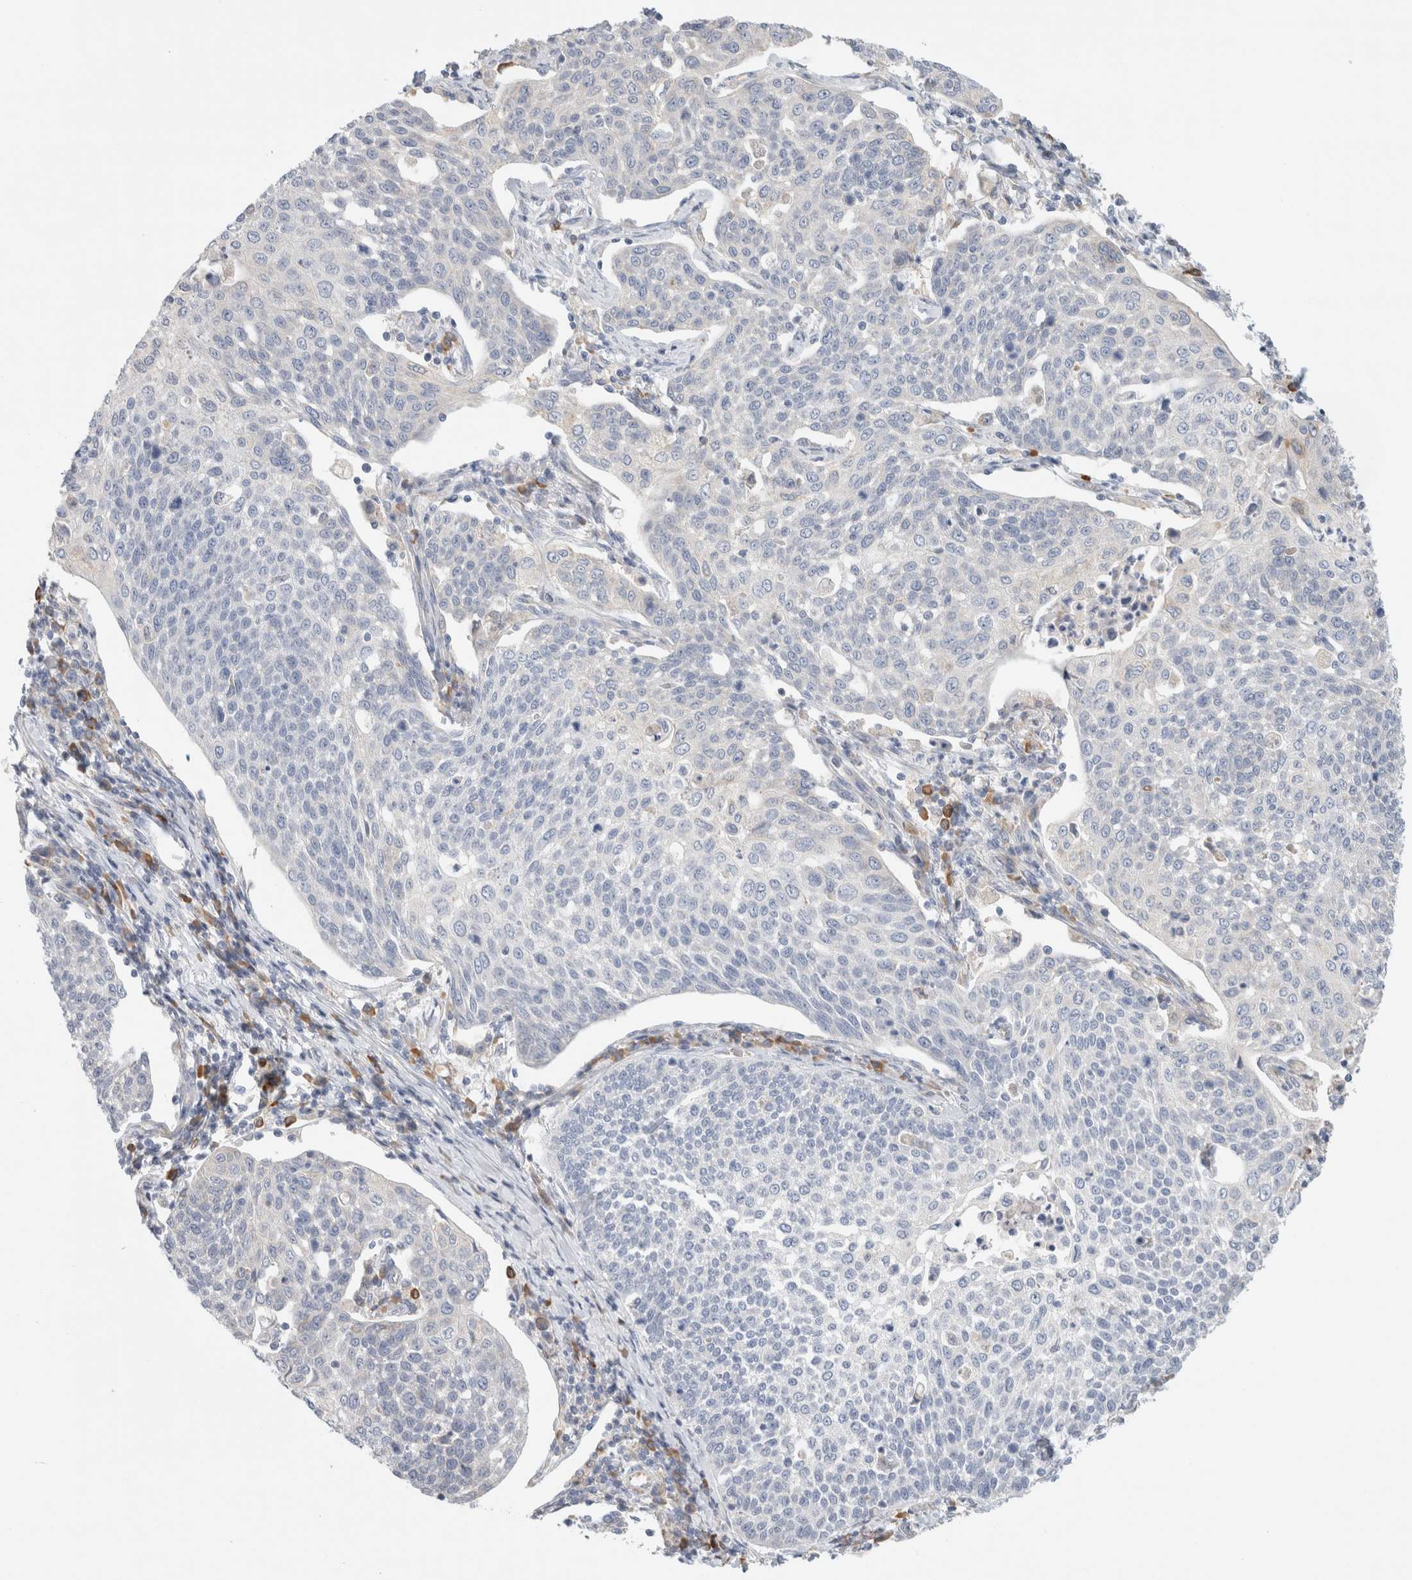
{"staining": {"intensity": "negative", "quantity": "none", "location": "none"}, "tissue": "cervical cancer", "cell_type": "Tumor cells", "image_type": "cancer", "snomed": [{"axis": "morphology", "description": "Squamous cell carcinoma, NOS"}, {"axis": "topography", "description": "Cervix"}], "caption": "High magnification brightfield microscopy of cervical cancer stained with DAB (brown) and counterstained with hematoxylin (blue): tumor cells show no significant positivity.", "gene": "CSK", "patient": {"sex": "female", "age": 34}}